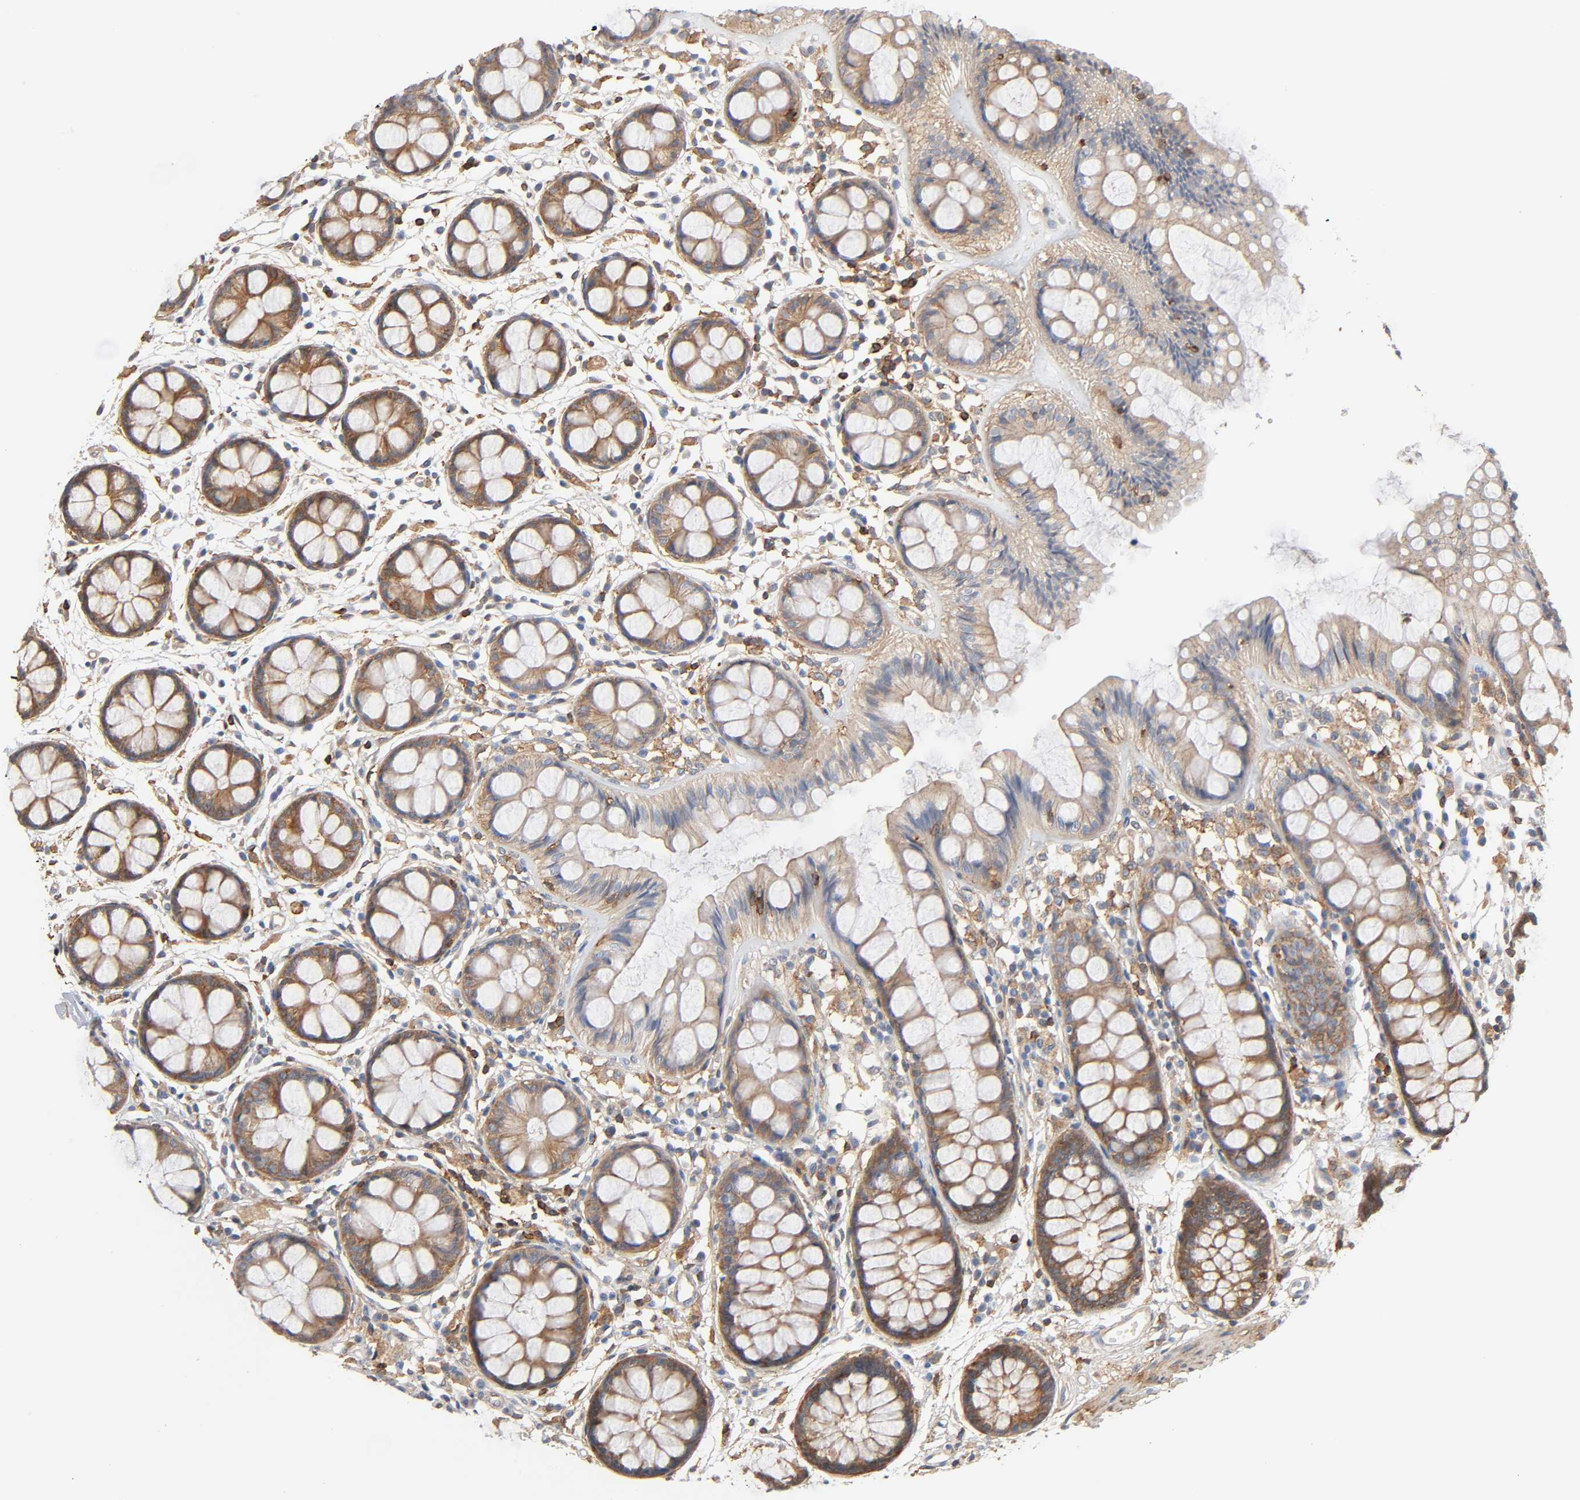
{"staining": {"intensity": "moderate", "quantity": ">75%", "location": "cytoplasmic/membranous"}, "tissue": "rectum", "cell_type": "Glandular cells", "image_type": "normal", "snomed": [{"axis": "morphology", "description": "Normal tissue, NOS"}, {"axis": "topography", "description": "Rectum"}], "caption": "The image shows staining of benign rectum, revealing moderate cytoplasmic/membranous protein staining (brown color) within glandular cells. (brown staining indicates protein expression, while blue staining denotes nuclei).", "gene": "BIN1", "patient": {"sex": "female", "age": 66}}